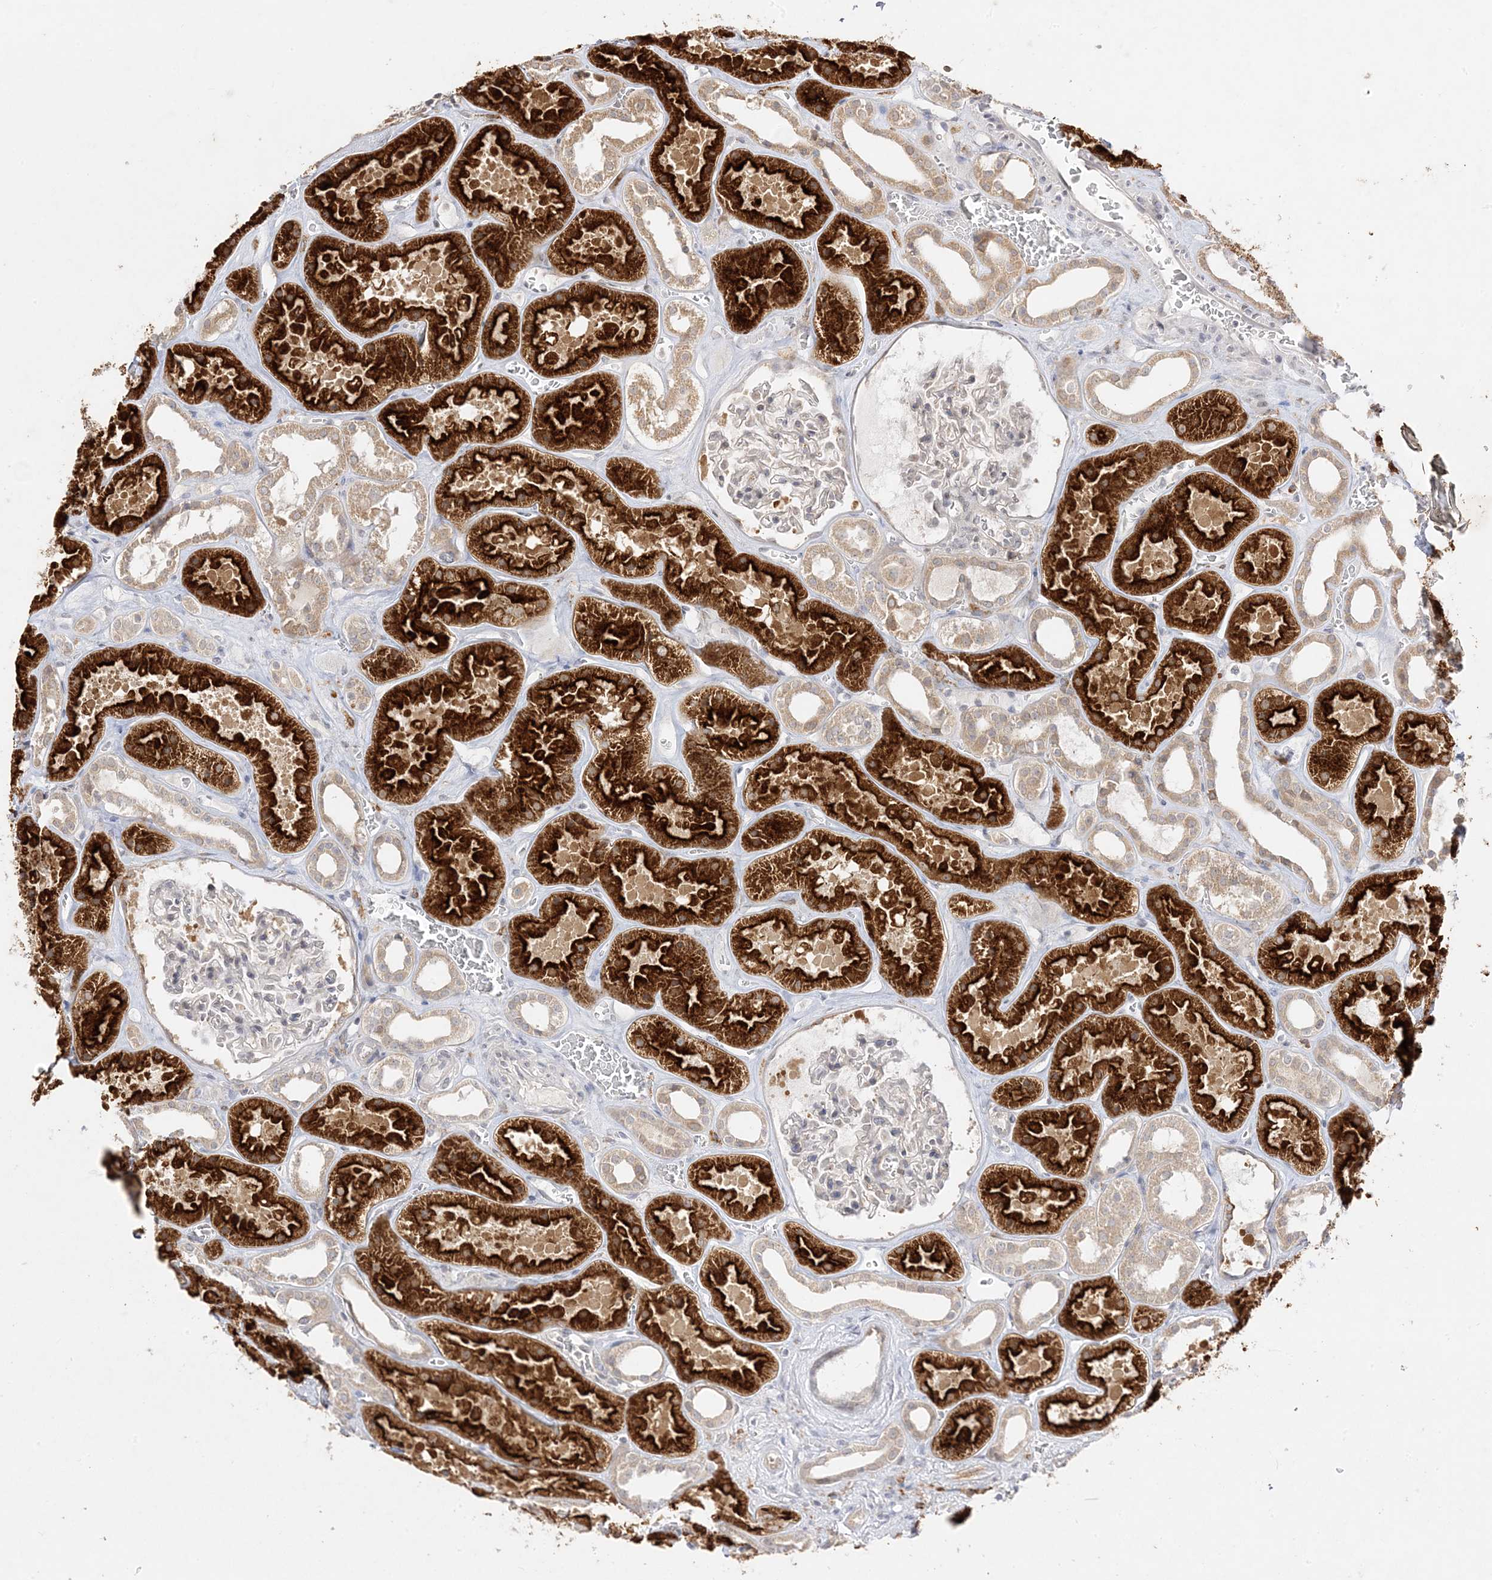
{"staining": {"intensity": "negative", "quantity": "none", "location": "none"}, "tissue": "kidney", "cell_type": "Cells in glomeruli", "image_type": "normal", "snomed": [{"axis": "morphology", "description": "Normal tissue, NOS"}, {"axis": "topography", "description": "Kidney"}], "caption": "Immunohistochemistry (IHC) micrograph of unremarkable kidney: kidney stained with DAB exhibits no significant protein staining in cells in glomeruli. (Brightfield microscopy of DAB (3,3'-diaminobenzidine) immunohistochemistry at high magnification).", "gene": "C2CD2", "patient": {"sex": "female", "age": 41}}